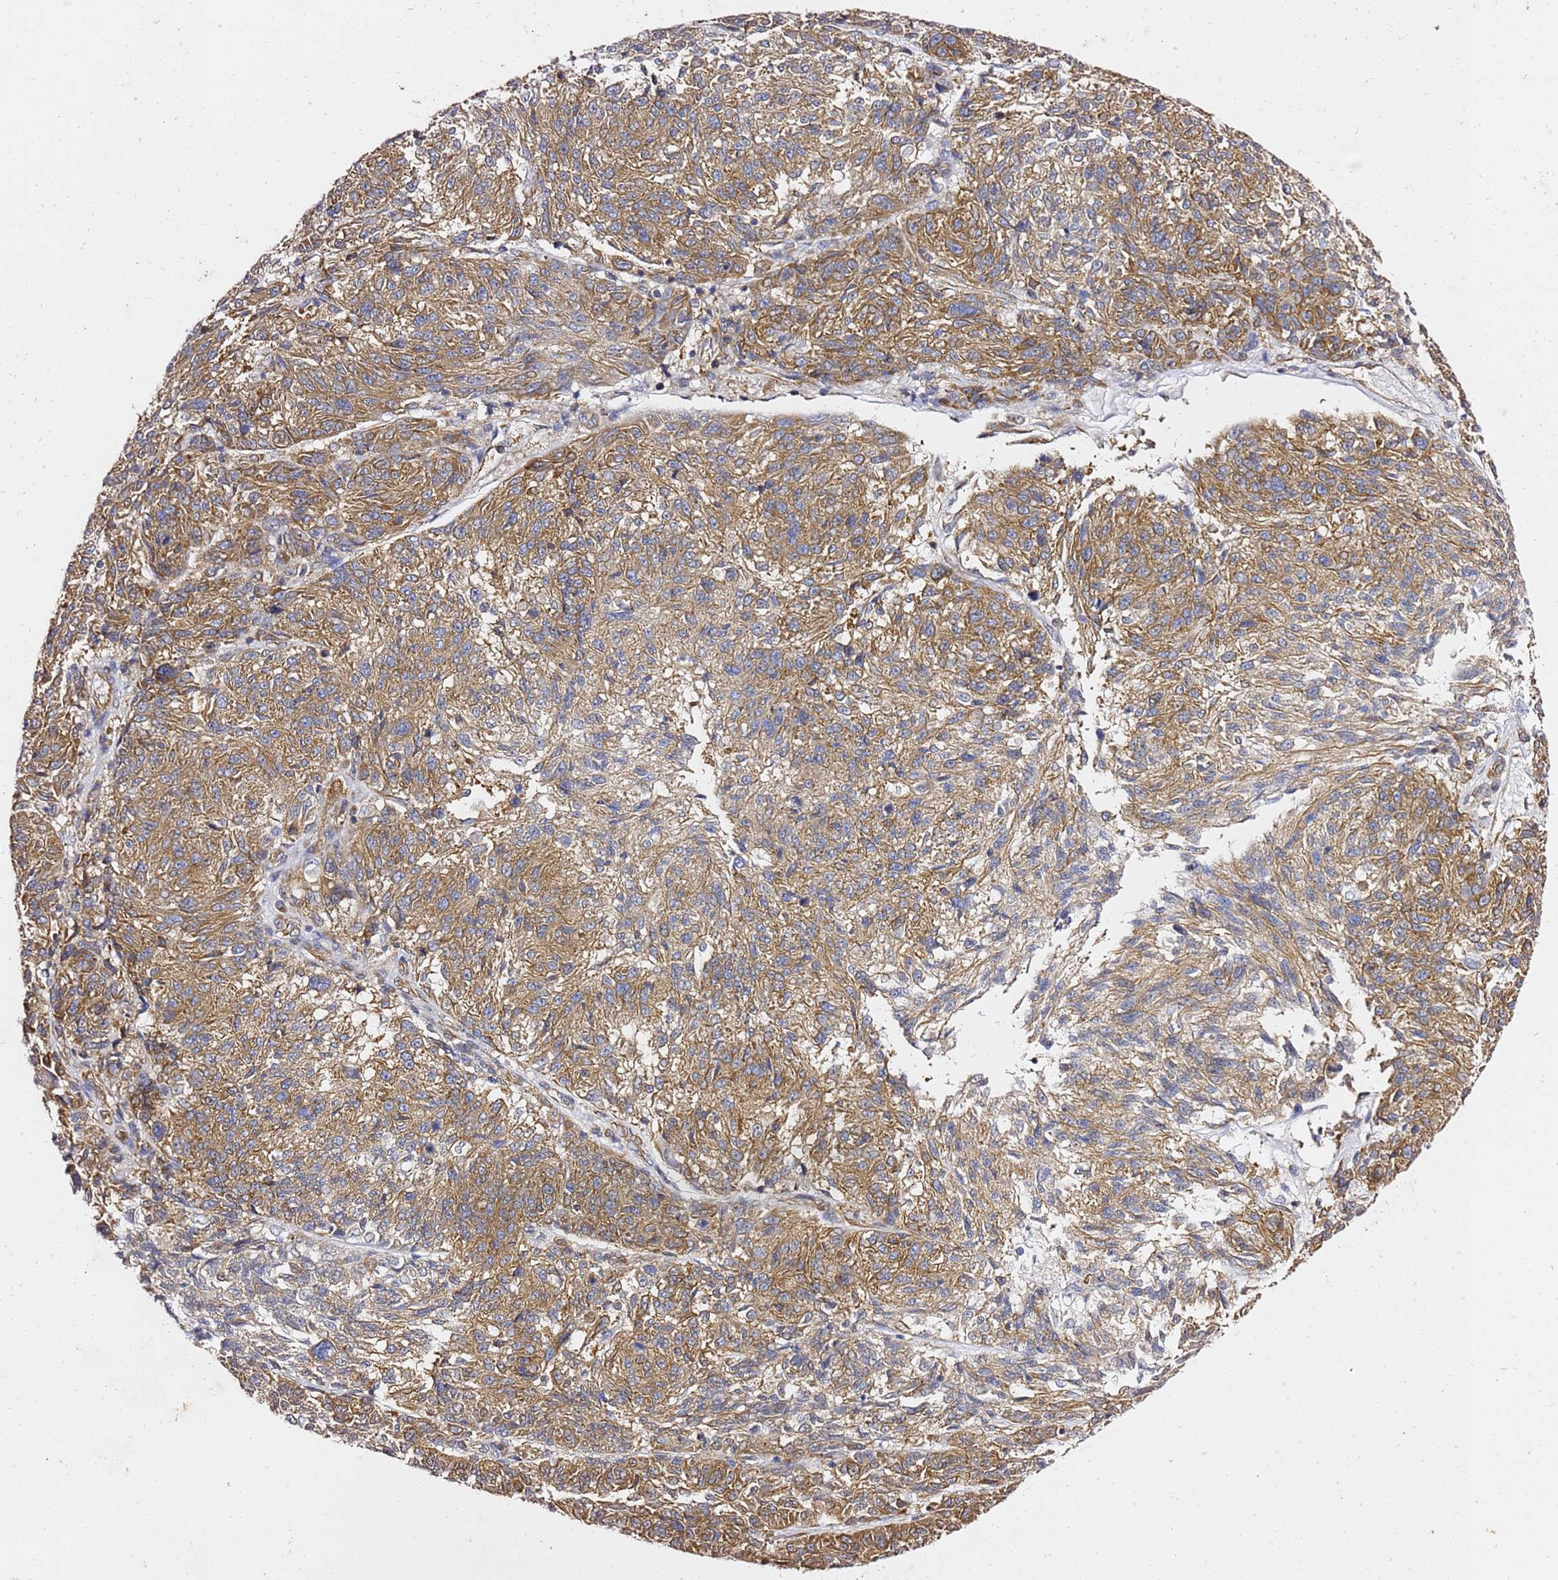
{"staining": {"intensity": "moderate", "quantity": ">75%", "location": "cytoplasmic/membranous"}, "tissue": "melanoma", "cell_type": "Tumor cells", "image_type": "cancer", "snomed": [{"axis": "morphology", "description": "Malignant melanoma, NOS"}, {"axis": "topography", "description": "Skin"}], "caption": "Moderate cytoplasmic/membranous protein expression is identified in approximately >75% of tumor cells in malignant melanoma. (IHC, brightfield microscopy, high magnification).", "gene": "TPST1", "patient": {"sex": "male", "age": 53}}